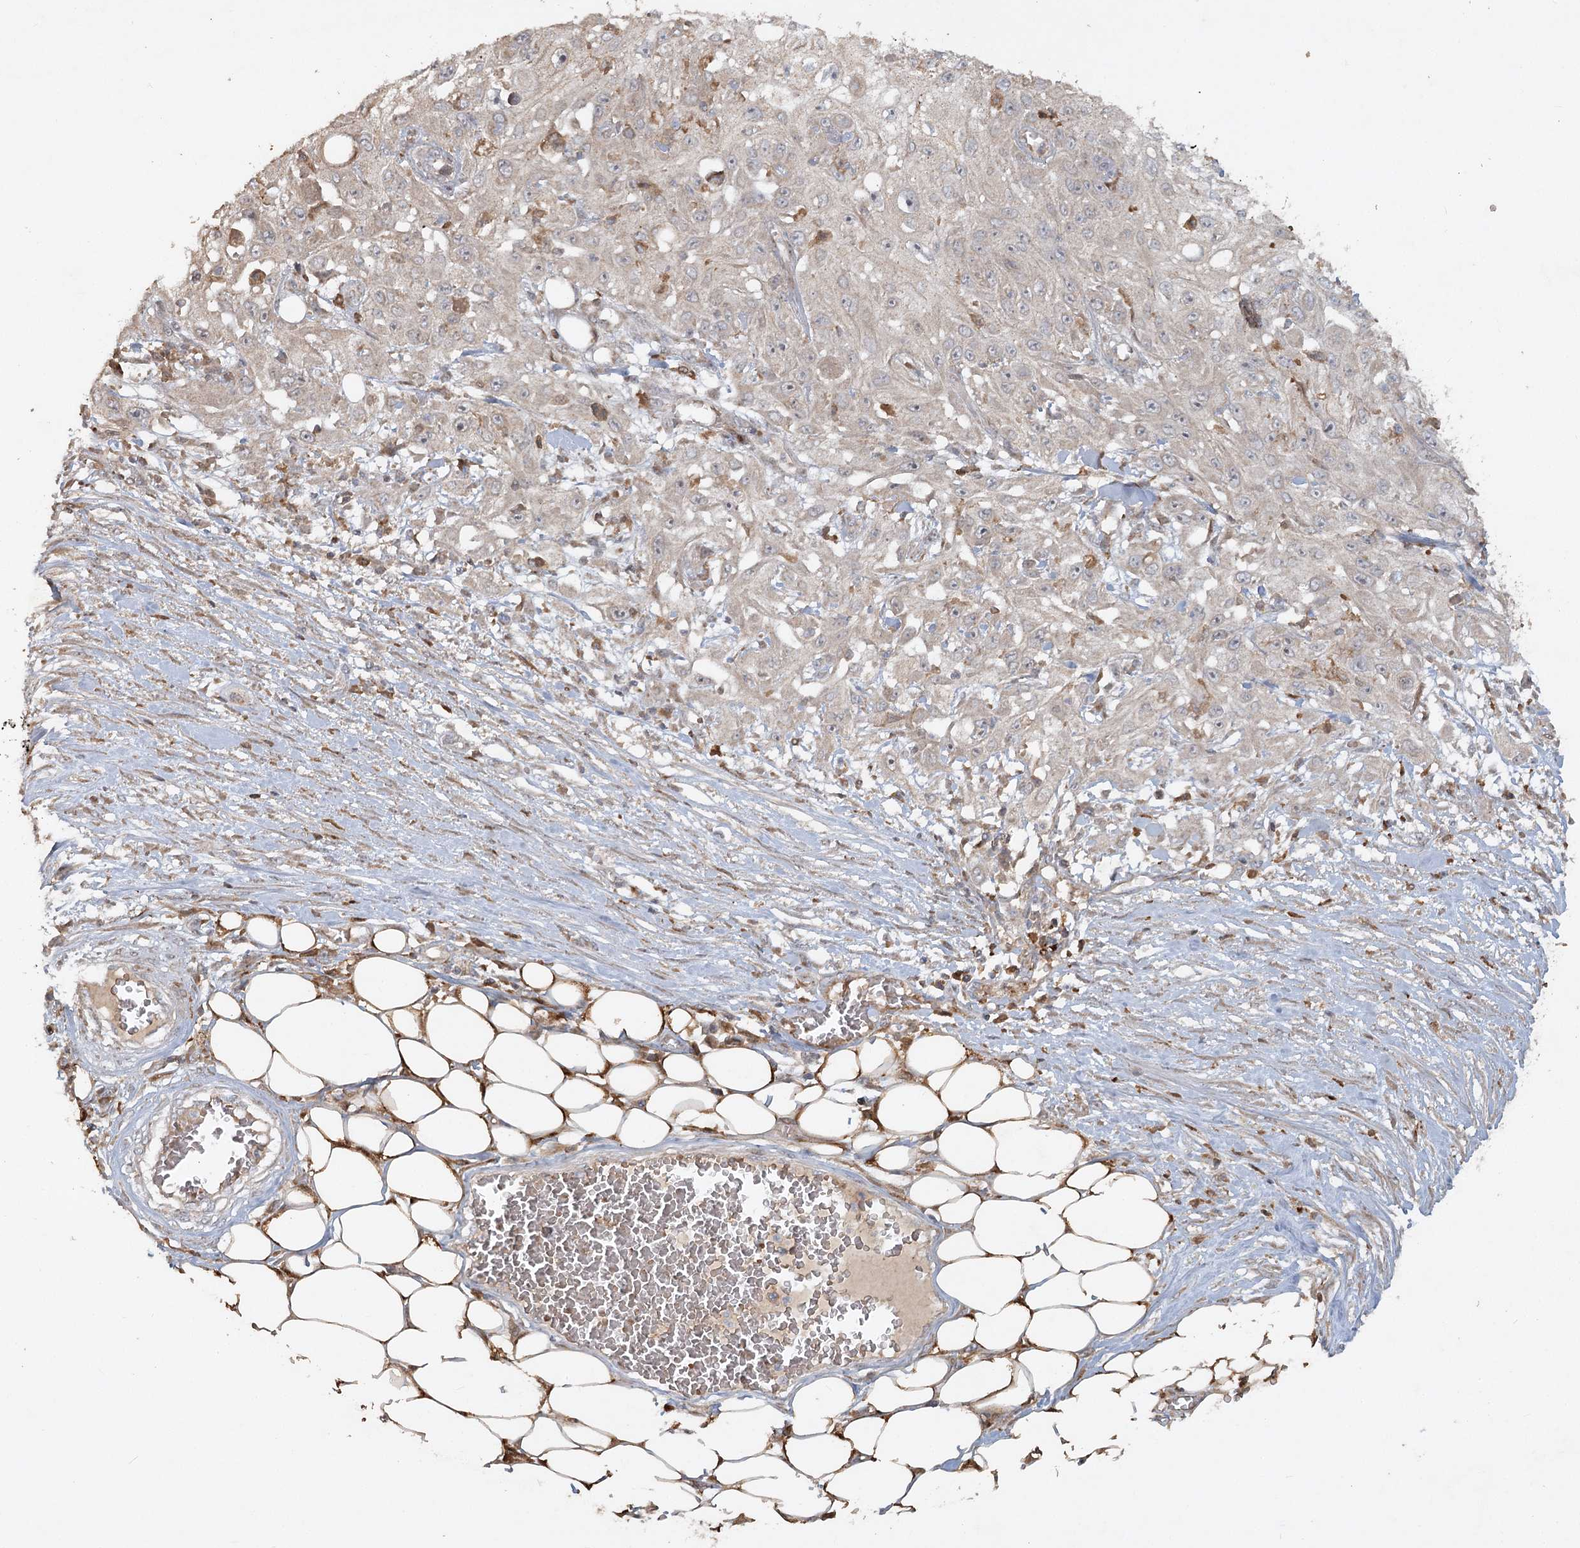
{"staining": {"intensity": "weak", "quantity": "<25%", "location": "cytoplasmic/membranous"}, "tissue": "skin cancer", "cell_type": "Tumor cells", "image_type": "cancer", "snomed": [{"axis": "morphology", "description": "Squamous cell carcinoma, NOS"}, {"axis": "morphology", "description": "Squamous cell carcinoma, metastatic, NOS"}, {"axis": "topography", "description": "Skin"}, {"axis": "topography", "description": "Lymph node"}], "caption": "Immunohistochemical staining of human skin cancer displays no significant staining in tumor cells.", "gene": "KBTBD4", "patient": {"sex": "male", "age": 75}}